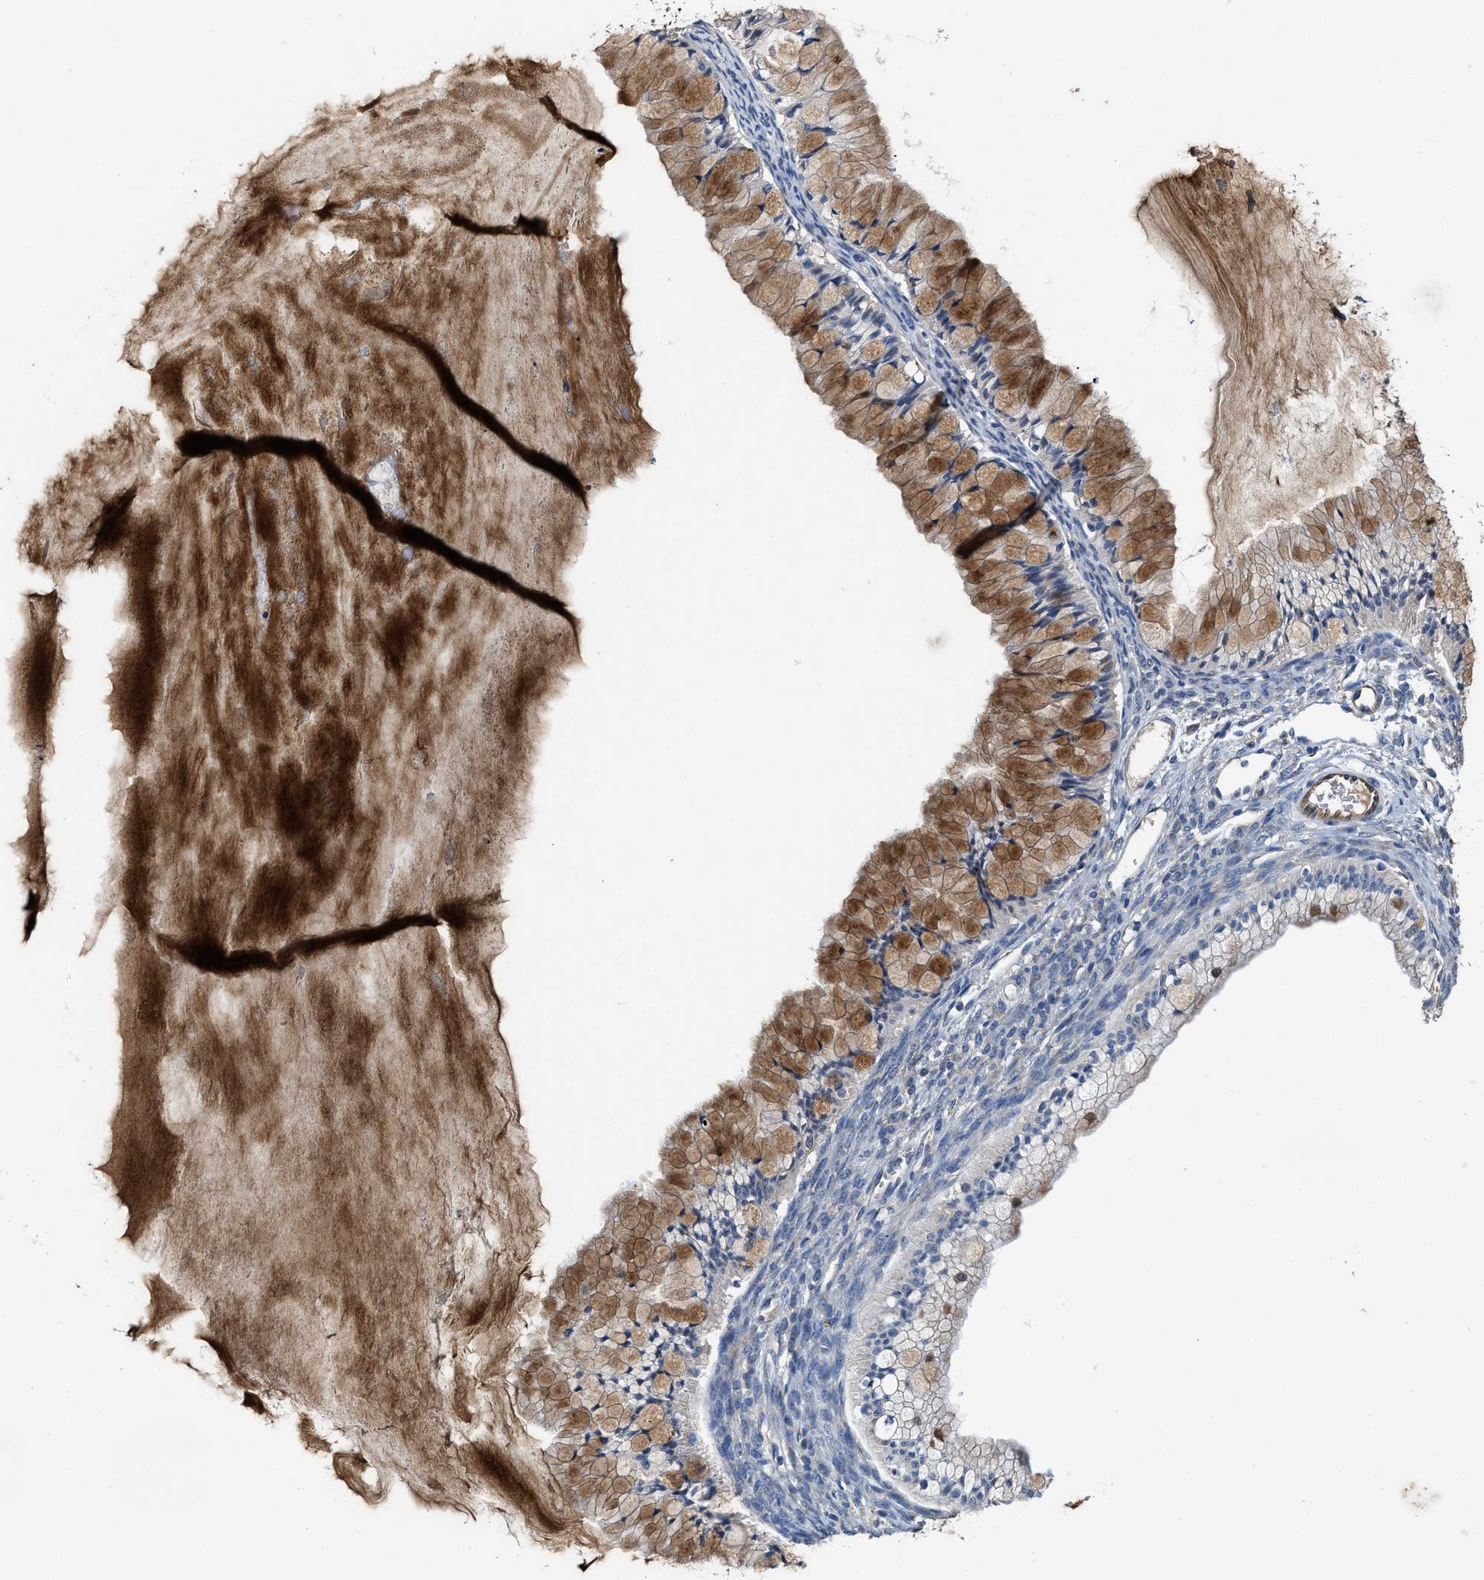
{"staining": {"intensity": "moderate", "quantity": ">75%", "location": "cytoplasmic/membranous"}, "tissue": "ovarian cancer", "cell_type": "Tumor cells", "image_type": "cancer", "snomed": [{"axis": "morphology", "description": "Cystadenocarcinoma, mucinous, NOS"}, {"axis": "topography", "description": "Ovary"}], "caption": "Human ovarian mucinous cystadenocarcinoma stained for a protein (brown) exhibits moderate cytoplasmic/membranous positive positivity in approximately >75% of tumor cells.", "gene": "PEG10", "patient": {"sex": "female", "age": 57}}